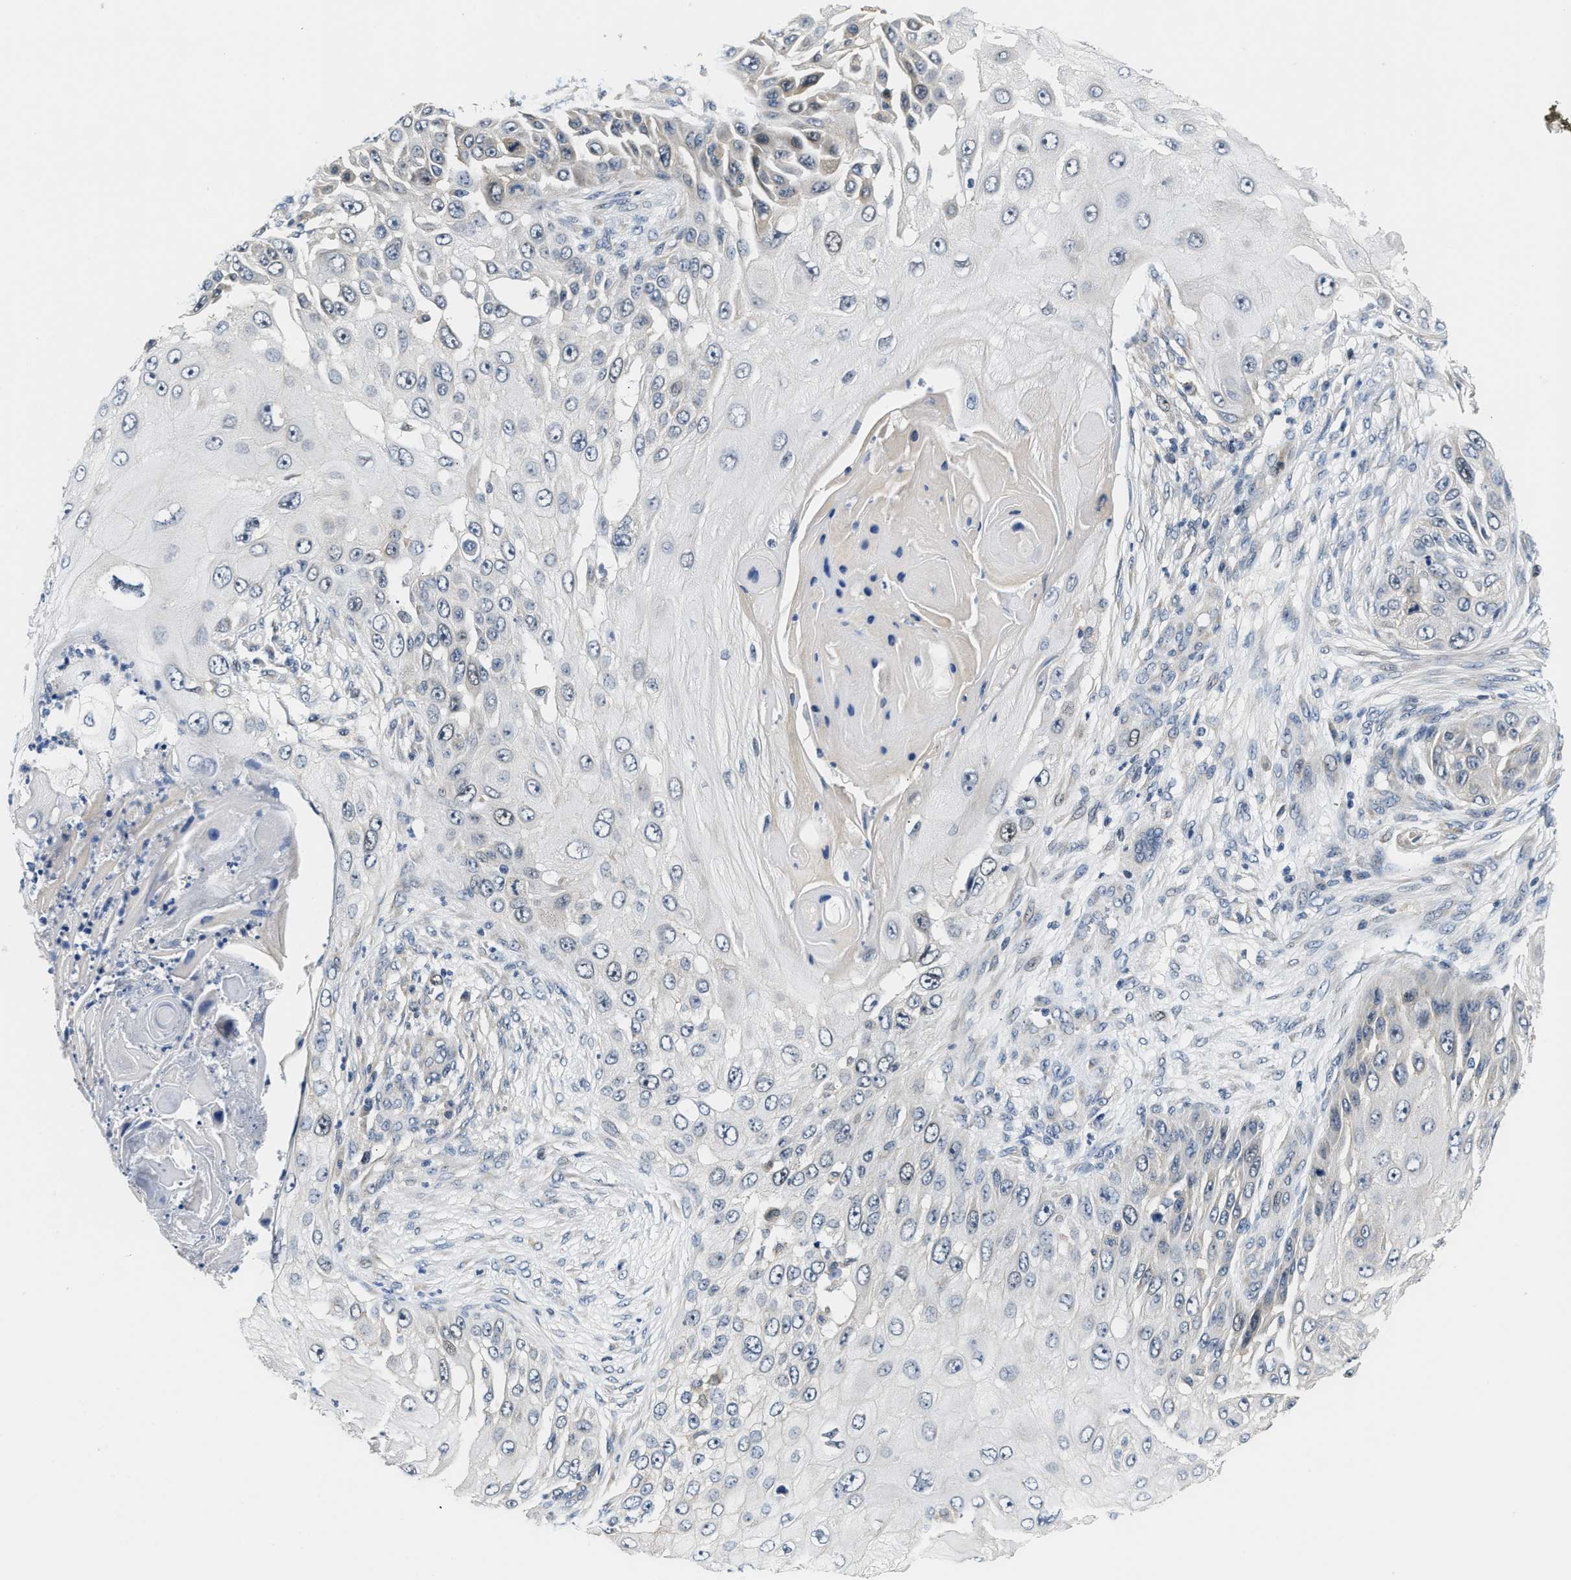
{"staining": {"intensity": "negative", "quantity": "none", "location": "none"}, "tissue": "skin cancer", "cell_type": "Tumor cells", "image_type": "cancer", "snomed": [{"axis": "morphology", "description": "Squamous cell carcinoma, NOS"}, {"axis": "topography", "description": "Skin"}], "caption": "There is no significant expression in tumor cells of skin cancer (squamous cell carcinoma). (Brightfield microscopy of DAB immunohistochemistry at high magnification).", "gene": "CLGN", "patient": {"sex": "female", "age": 44}}